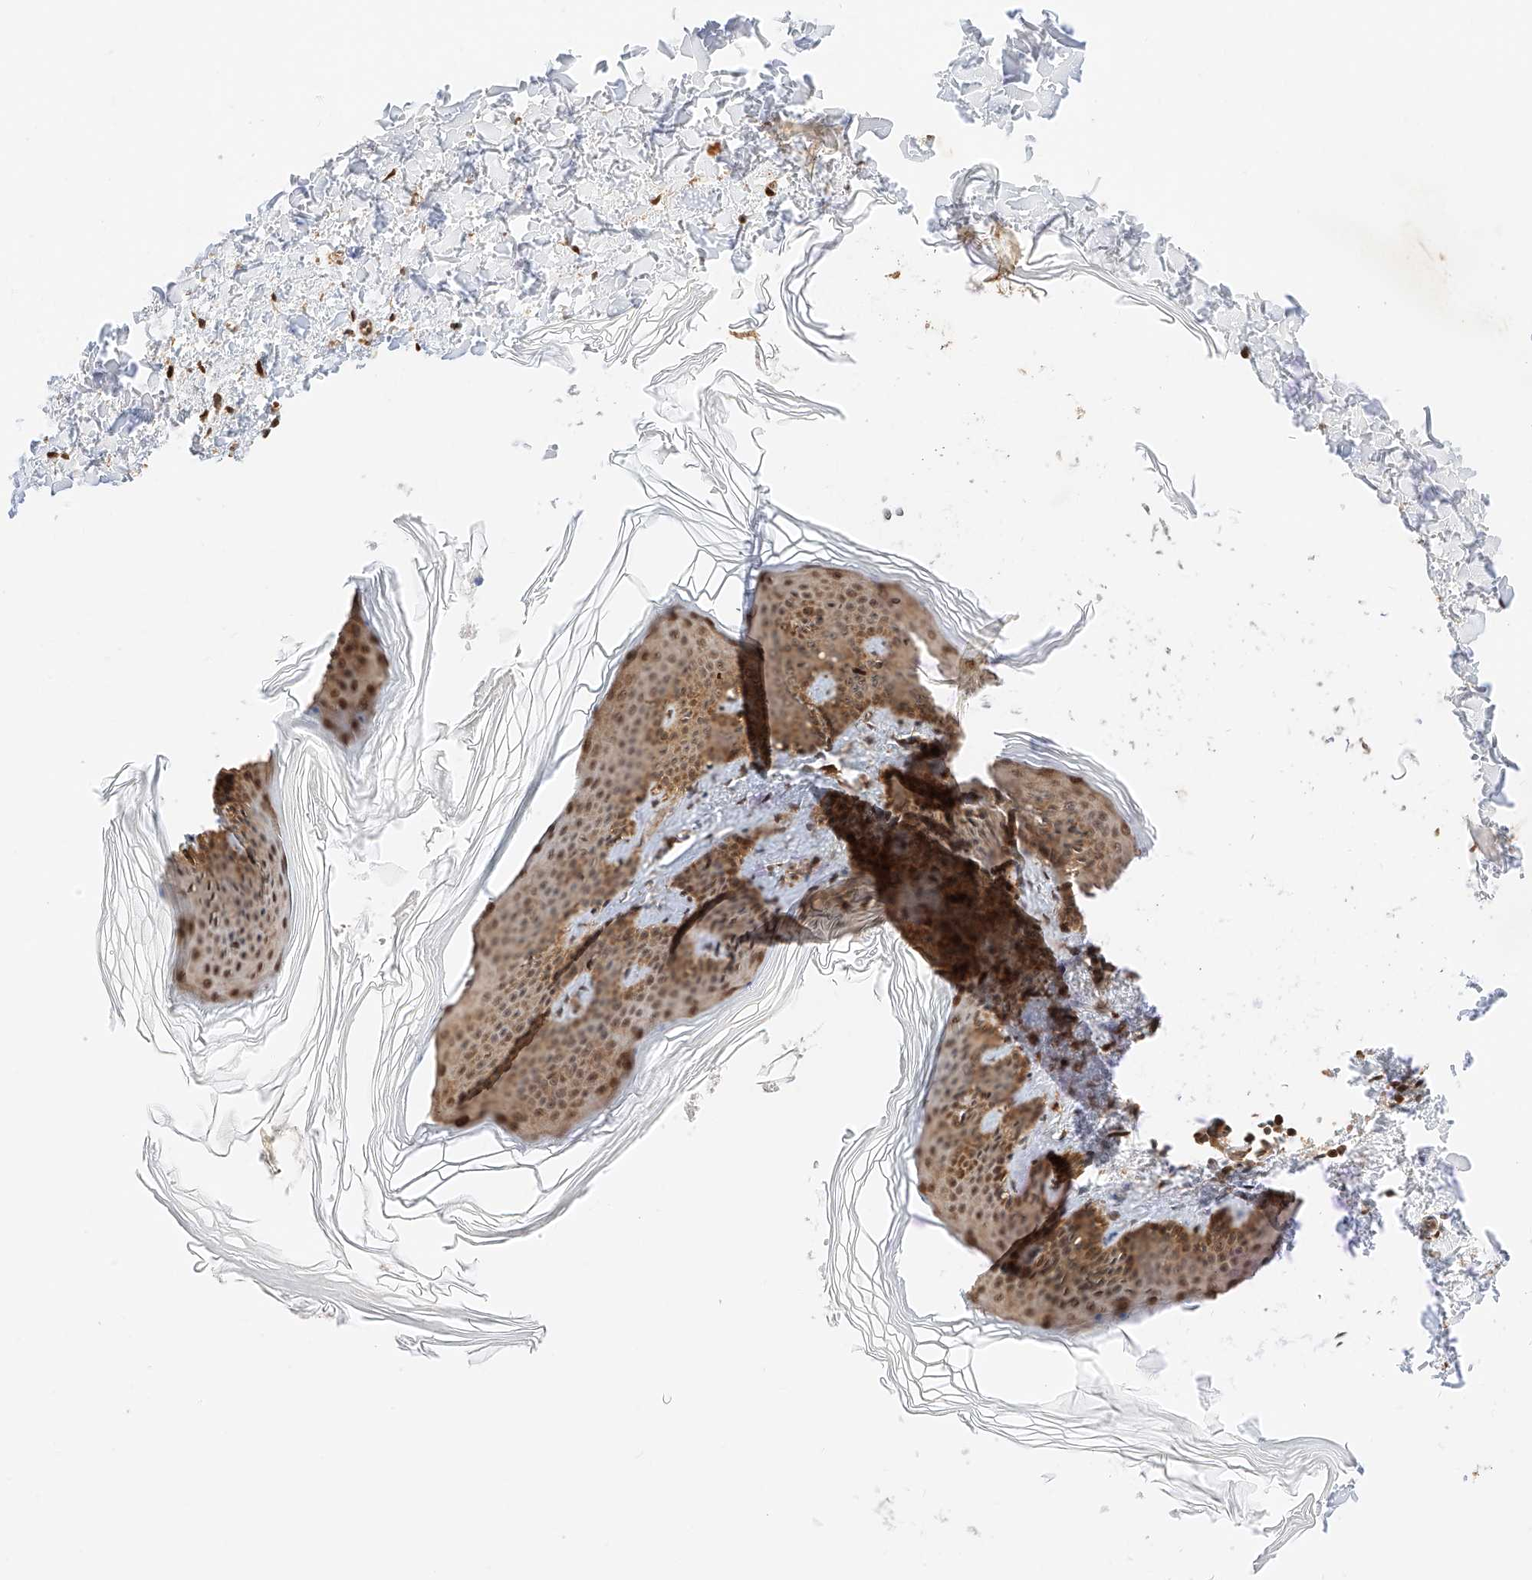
{"staining": {"intensity": "moderate", "quantity": ">75%", "location": "cytoplasmic/membranous"}, "tissue": "skin", "cell_type": "Fibroblasts", "image_type": "normal", "snomed": [{"axis": "morphology", "description": "Normal tissue, NOS"}, {"axis": "topography", "description": "Skin"}], "caption": "Human skin stained for a protein (brown) displays moderate cytoplasmic/membranous positive positivity in approximately >75% of fibroblasts.", "gene": "EIF4H", "patient": {"sex": "female", "age": 27}}